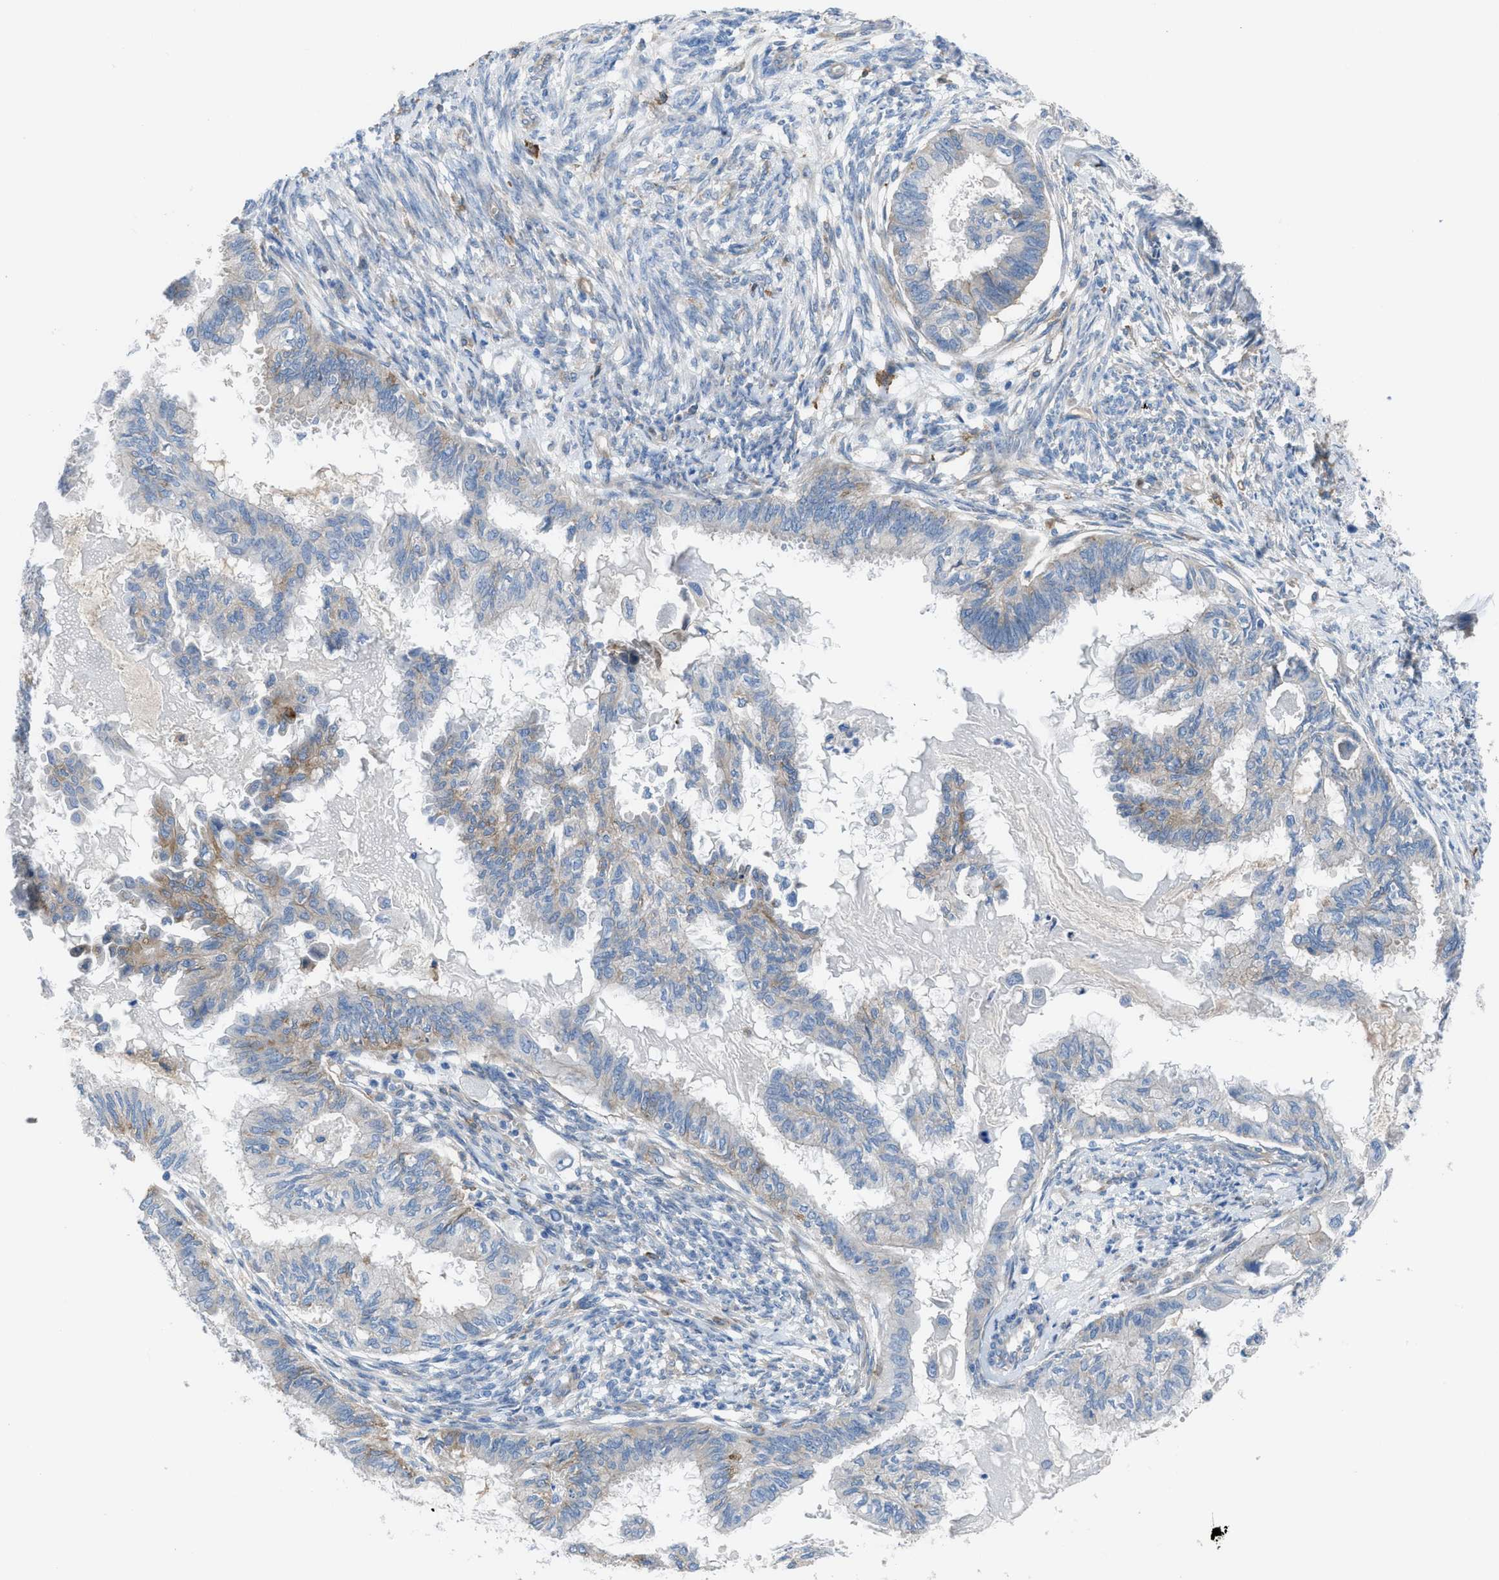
{"staining": {"intensity": "negative", "quantity": "none", "location": "none"}, "tissue": "cervical cancer", "cell_type": "Tumor cells", "image_type": "cancer", "snomed": [{"axis": "morphology", "description": "Normal tissue, NOS"}, {"axis": "morphology", "description": "Adenocarcinoma, NOS"}, {"axis": "topography", "description": "Cervix"}, {"axis": "topography", "description": "Endometrium"}], "caption": "An IHC micrograph of cervical adenocarcinoma is shown. There is no staining in tumor cells of cervical adenocarcinoma.", "gene": "EGFR", "patient": {"sex": "female", "age": 86}}